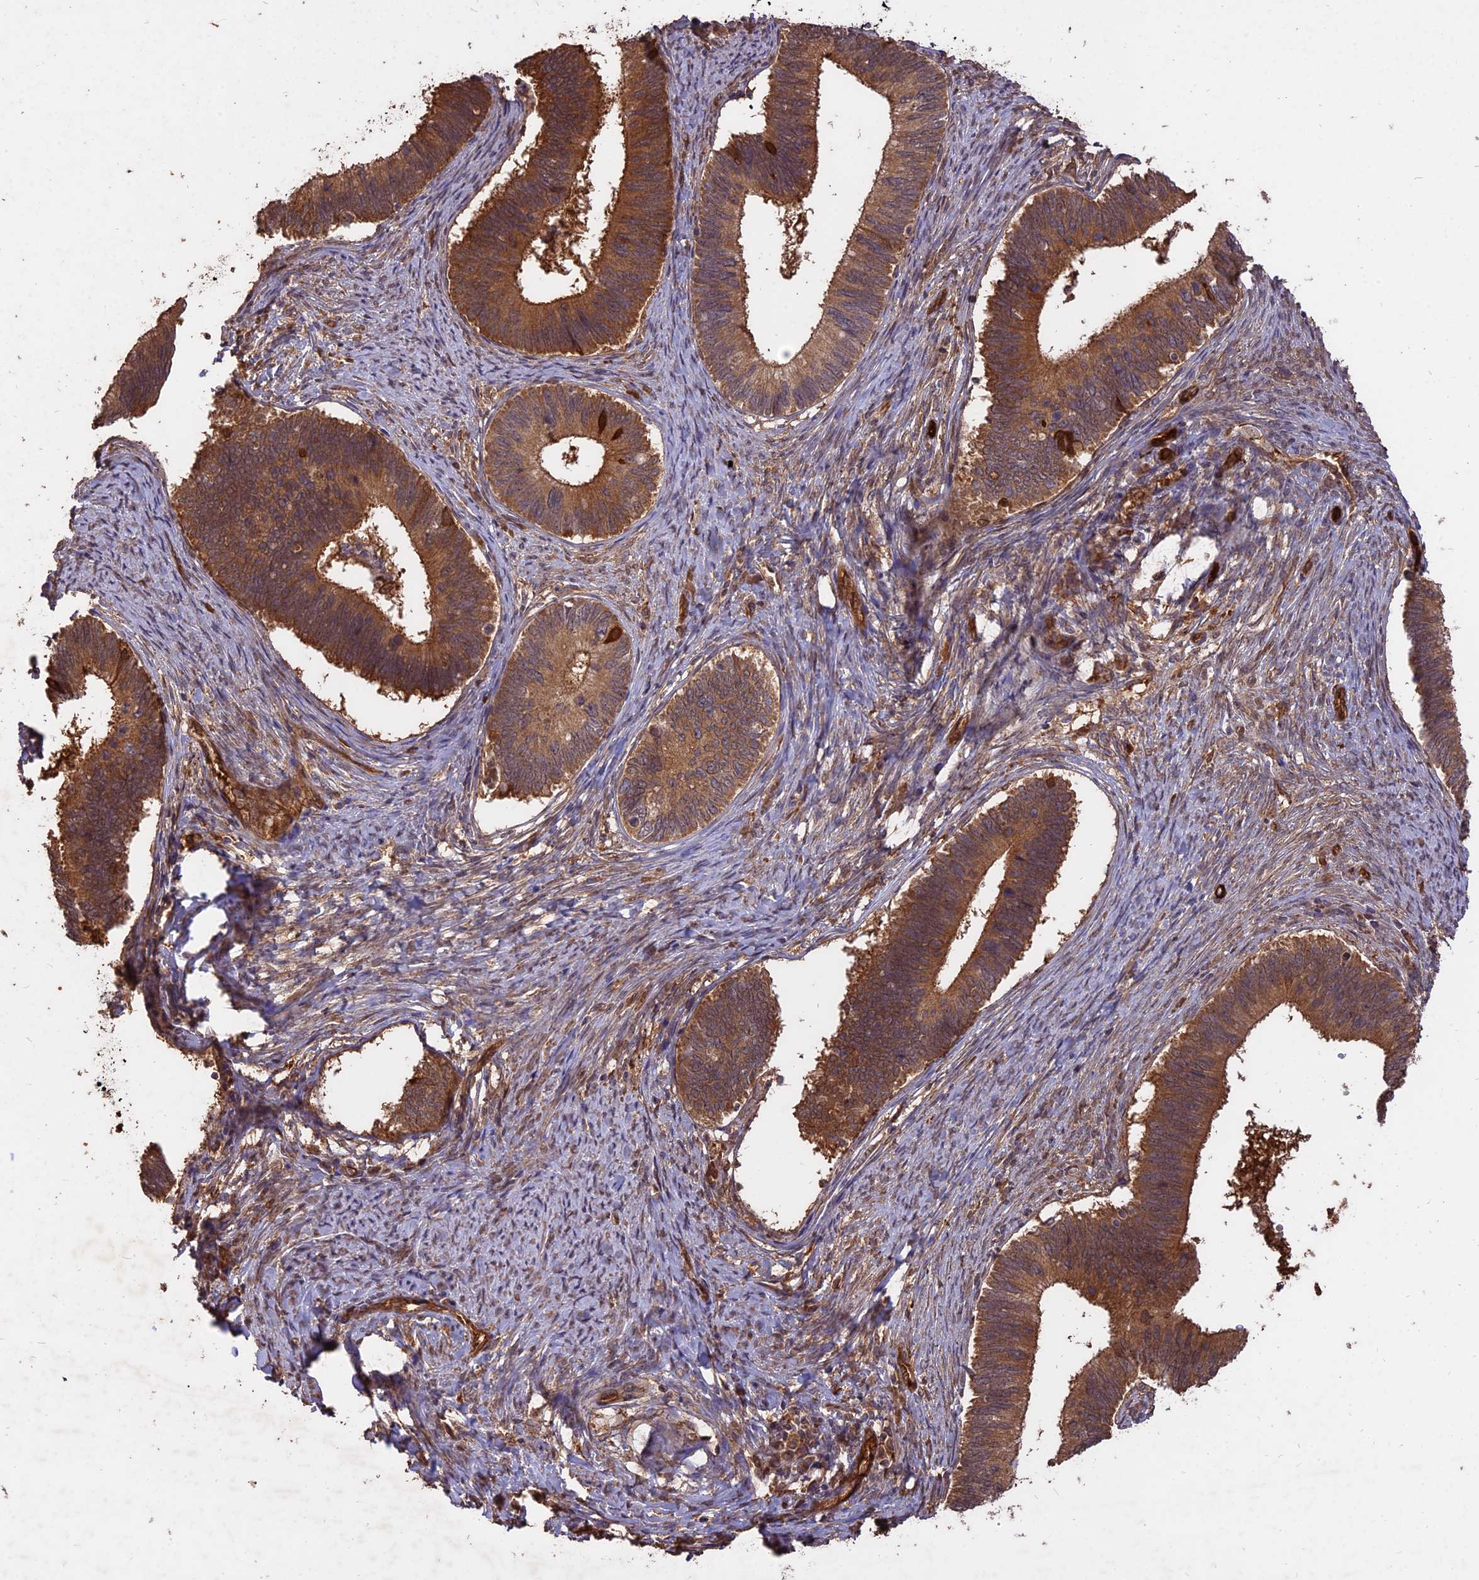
{"staining": {"intensity": "strong", "quantity": ">75%", "location": "cytoplasmic/membranous"}, "tissue": "cervical cancer", "cell_type": "Tumor cells", "image_type": "cancer", "snomed": [{"axis": "morphology", "description": "Adenocarcinoma, NOS"}, {"axis": "topography", "description": "Cervix"}], "caption": "Tumor cells demonstrate strong cytoplasmic/membranous expression in approximately >75% of cells in cervical cancer (adenocarcinoma).", "gene": "SAC3D1", "patient": {"sex": "female", "age": 42}}